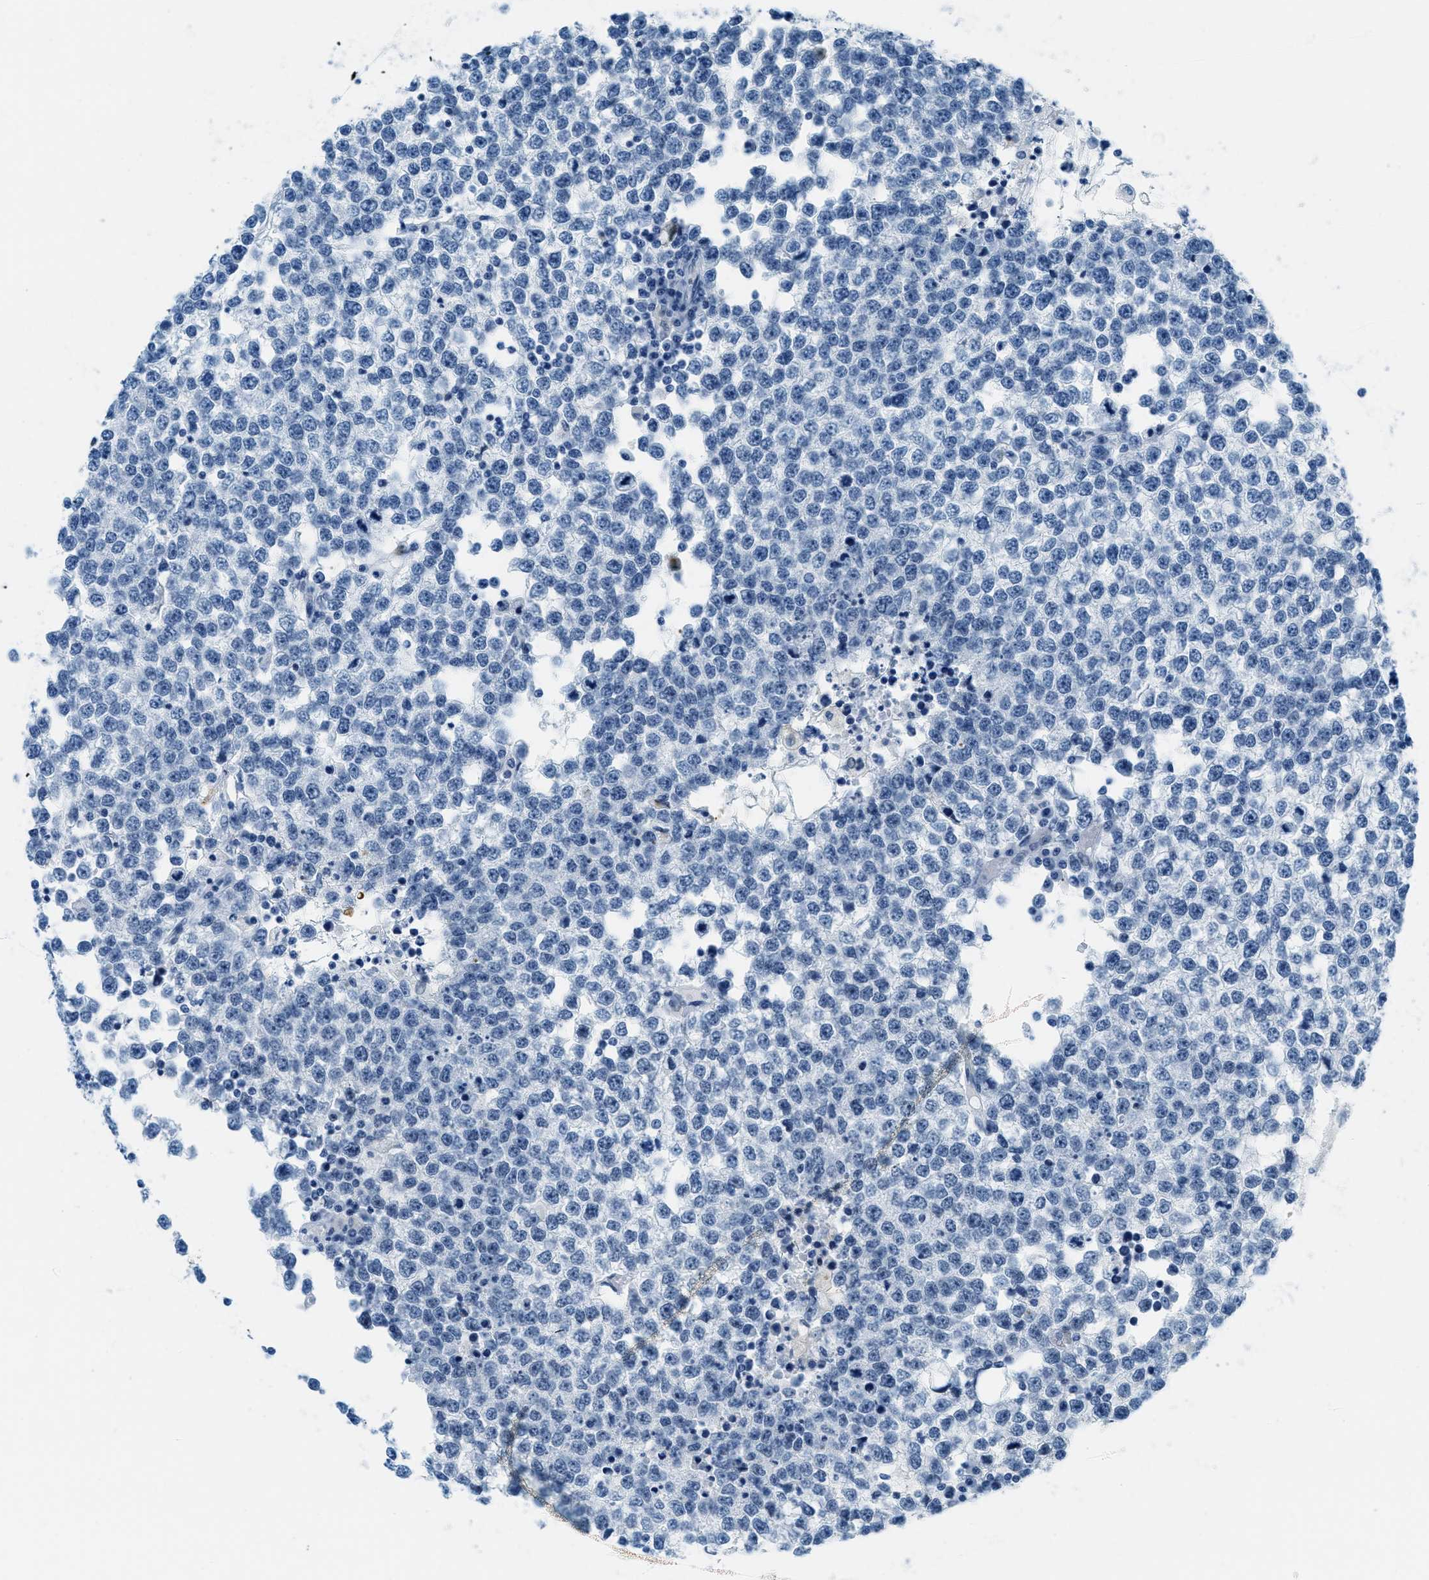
{"staining": {"intensity": "negative", "quantity": "none", "location": "none"}, "tissue": "testis cancer", "cell_type": "Tumor cells", "image_type": "cancer", "snomed": [{"axis": "morphology", "description": "Seminoma, NOS"}, {"axis": "topography", "description": "Testis"}], "caption": "Testis seminoma was stained to show a protein in brown. There is no significant positivity in tumor cells. (Brightfield microscopy of DAB immunohistochemistry (IHC) at high magnification).", "gene": "PLA2G2A", "patient": {"sex": "male", "age": 65}}